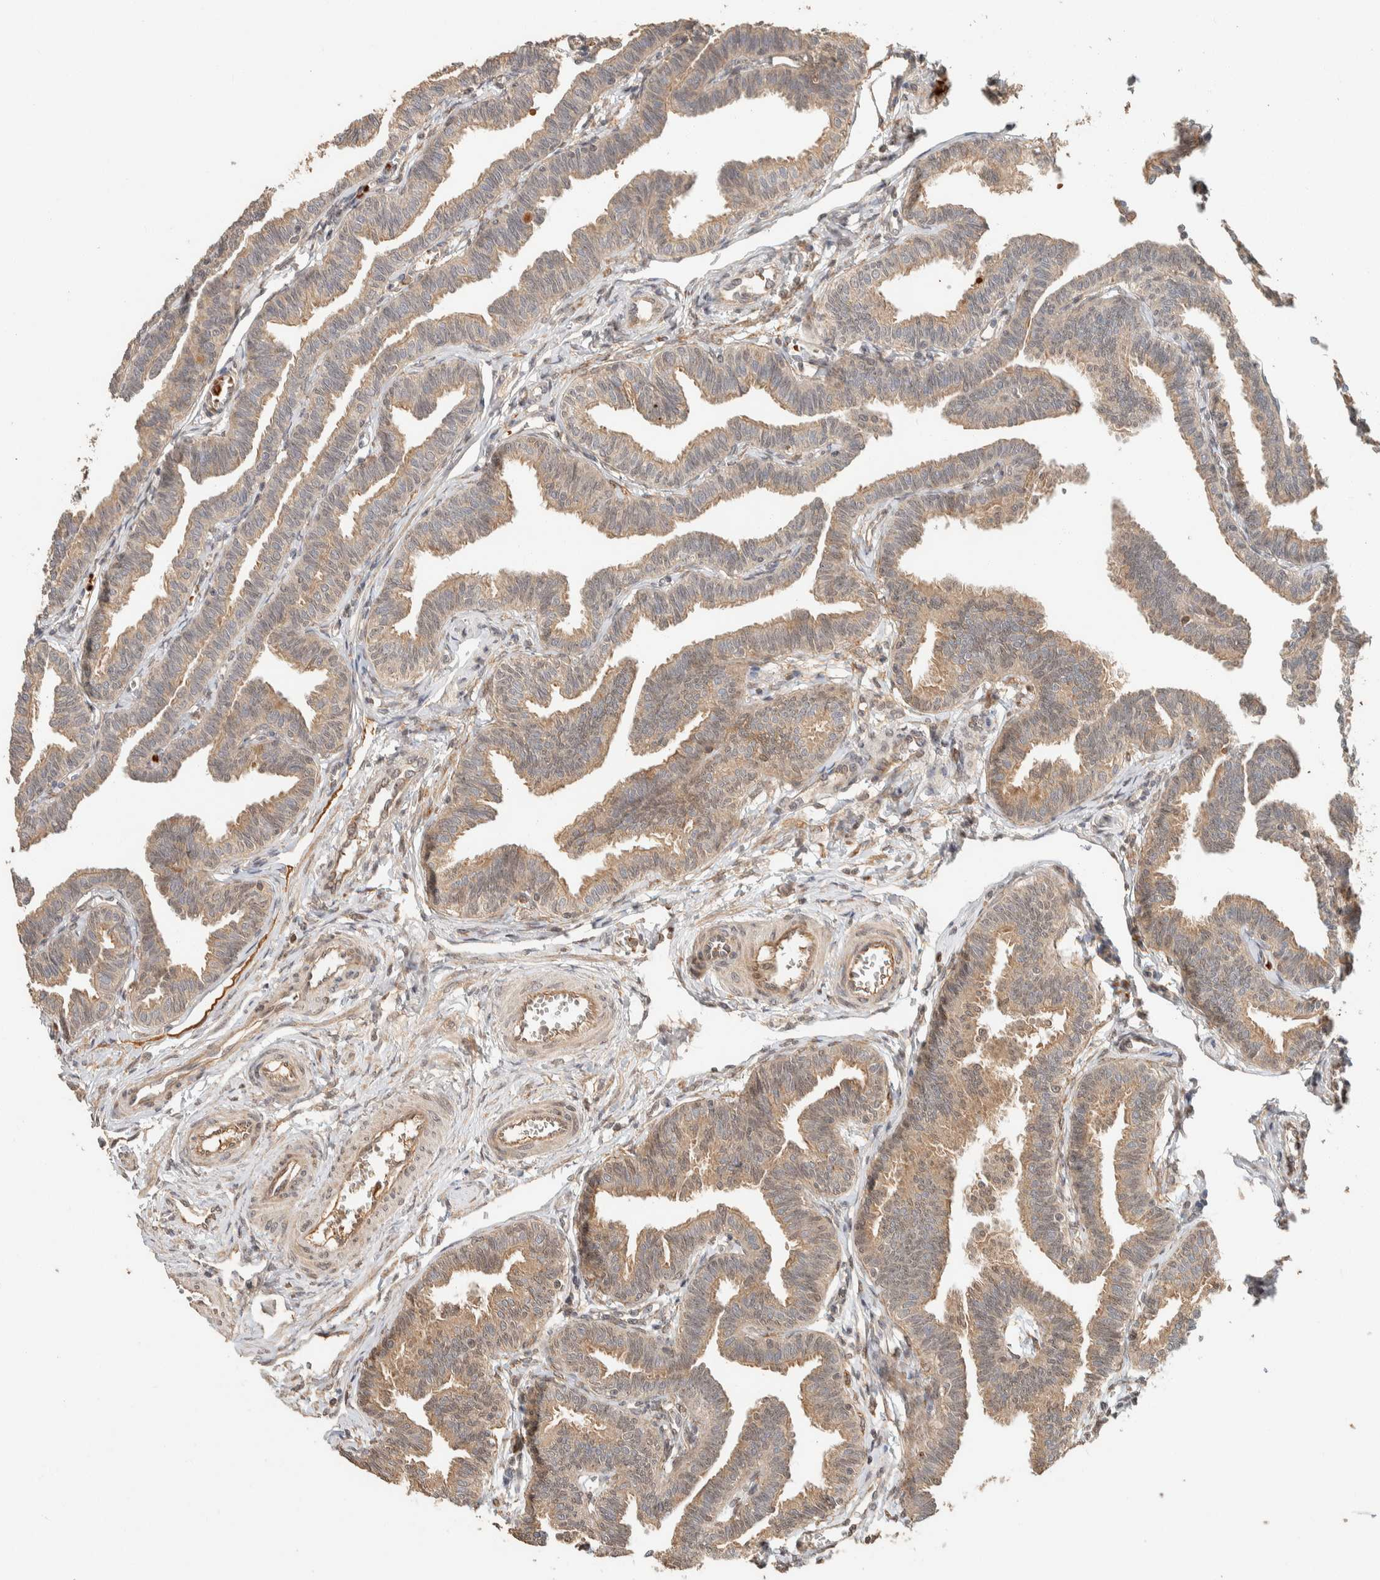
{"staining": {"intensity": "moderate", "quantity": ">75%", "location": "cytoplasmic/membranous,nuclear"}, "tissue": "fallopian tube", "cell_type": "Glandular cells", "image_type": "normal", "snomed": [{"axis": "morphology", "description": "Normal tissue, NOS"}, {"axis": "topography", "description": "Fallopian tube"}, {"axis": "topography", "description": "Ovary"}], "caption": "Immunohistochemistry (IHC) histopathology image of benign fallopian tube stained for a protein (brown), which exhibits medium levels of moderate cytoplasmic/membranous,nuclear positivity in approximately >75% of glandular cells.", "gene": "ZBTB2", "patient": {"sex": "female", "age": 23}}